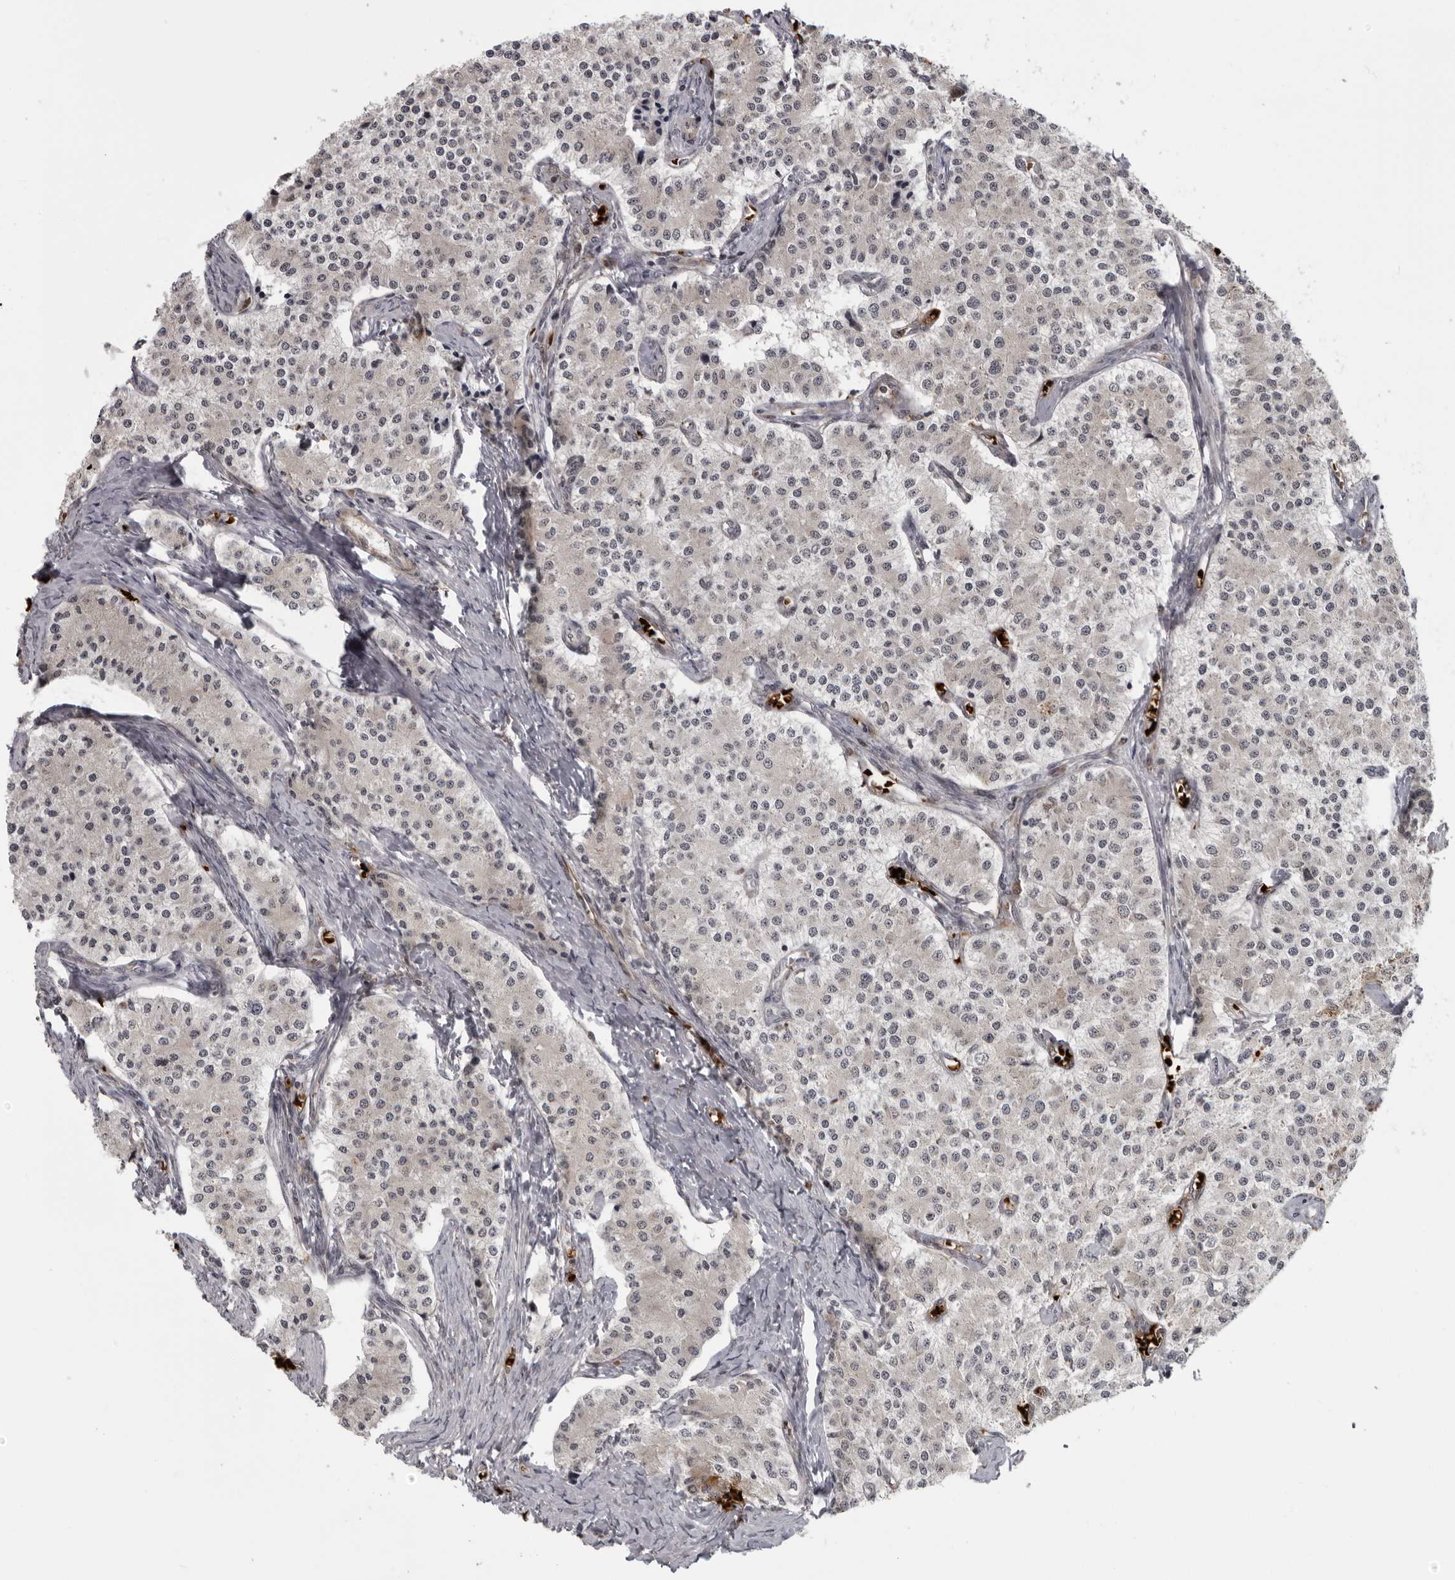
{"staining": {"intensity": "negative", "quantity": "none", "location": "none"}, "tissue": "carcinoid", "cell_type": "Tumor cells", "image_type": "cancer", "snomed": [{"axis": "morphology", "description": "Carcinoid, malignant, NOS"}, {"axis": "topography", "description": "Colon"}], "caption": "The histopathology image demonstrates no significant positivity in tumor cells of carcinoid (malignant).", "gene": "THOP1", "patient": {"sex": "female", "age": 52}}